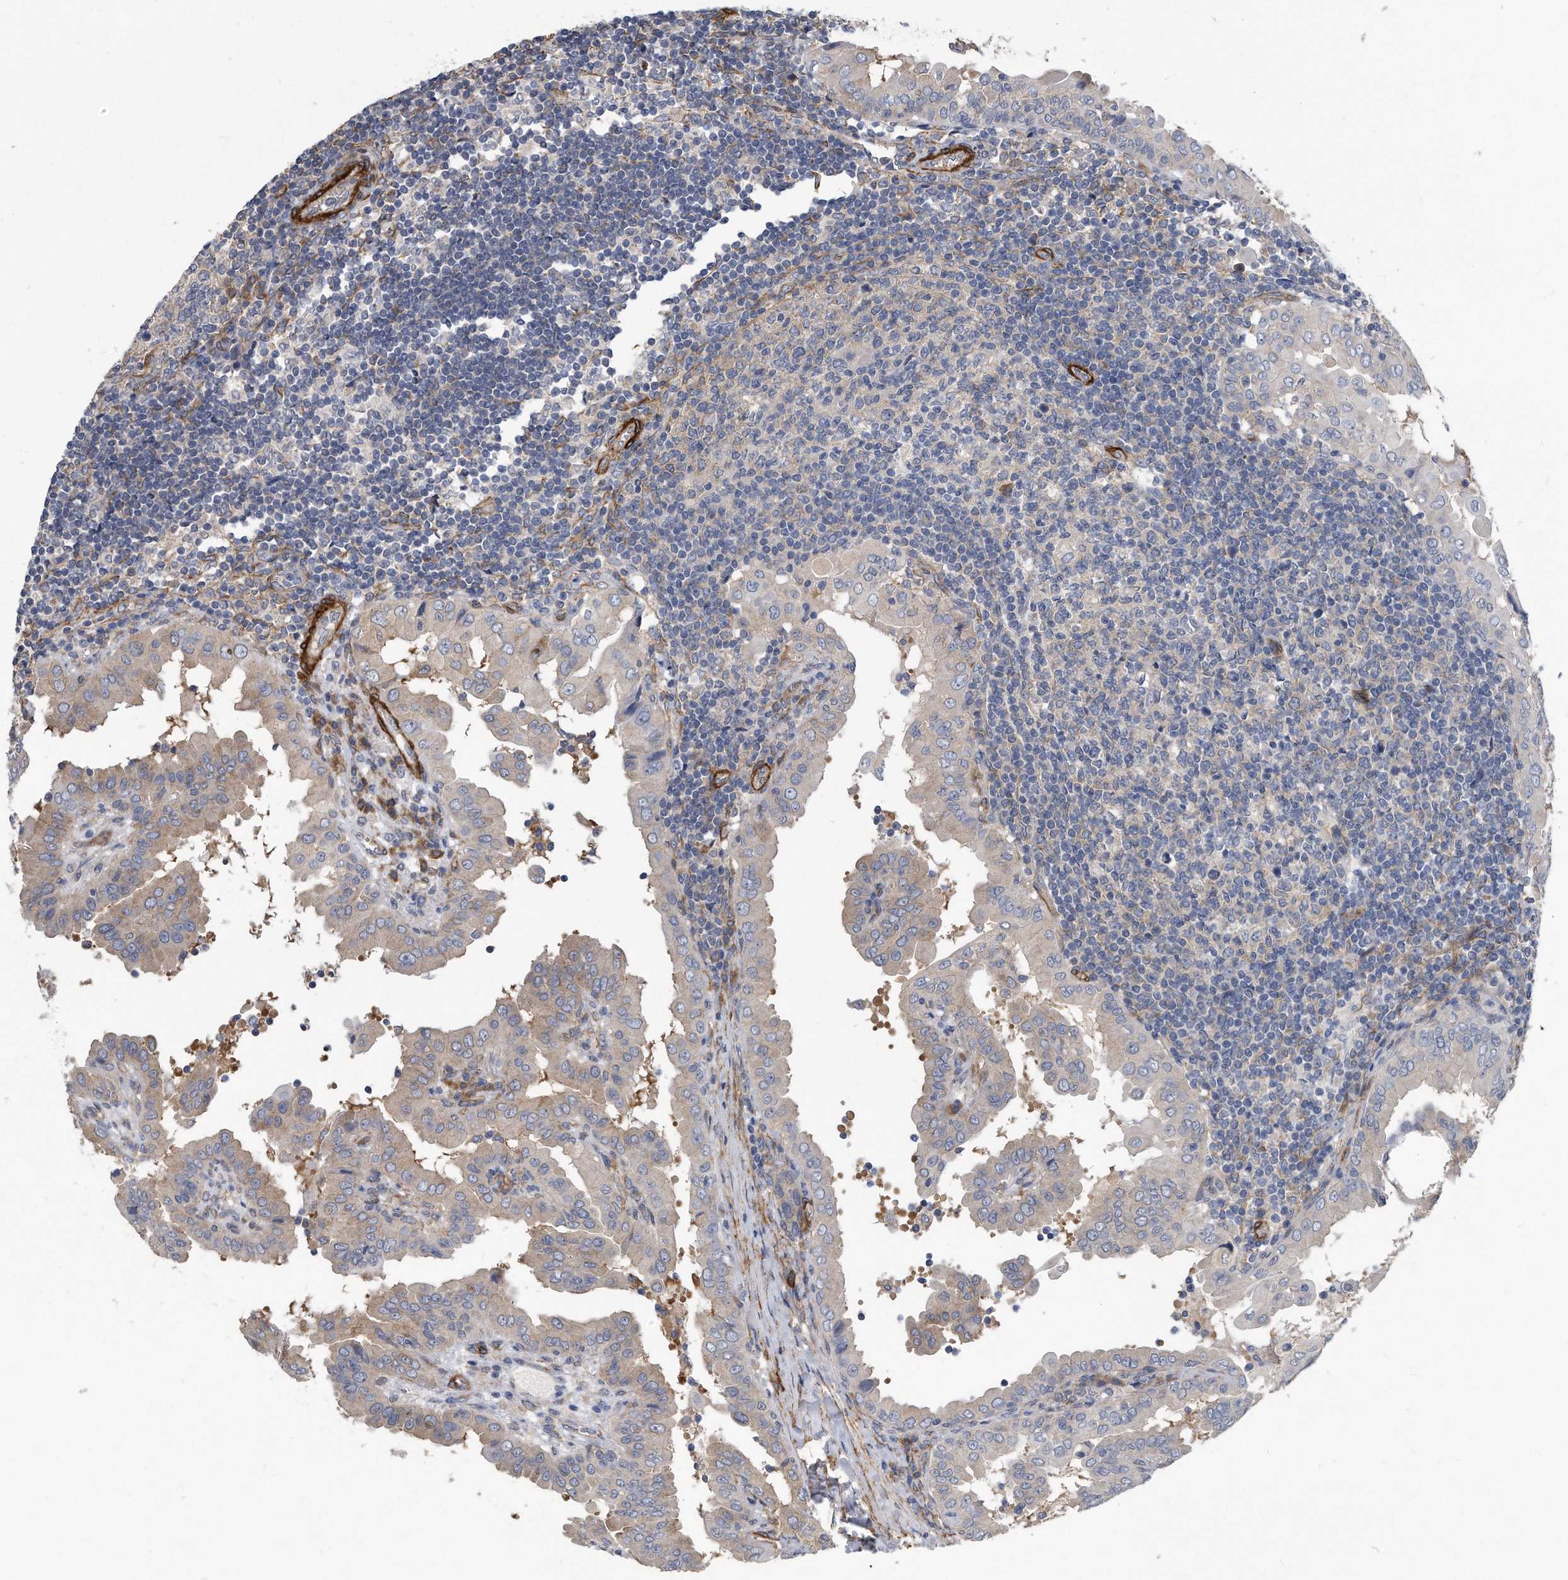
{"staining": {"intensity": "weak", "quantity": "25%-75%", "location": "cytoplasmic/membranous"}, "tissue": "thyroid cancer", "cell_type": "Tumor cells", "image_type": "cancer", "snomed": [{"axis": "morphology", "description": "Papillary adenocarcinoma, NOS"}, {"axis": "topography", "description": "Thyroid gland"}], "caption": "Weak cytoplasmic/membranous positivity is appreciated in about 25%-75% of tumor cells in papillary adenocarcinoma (thyroid).", "gene": "EIF2B4", "patient": {"sex": "male", "age": 33}}